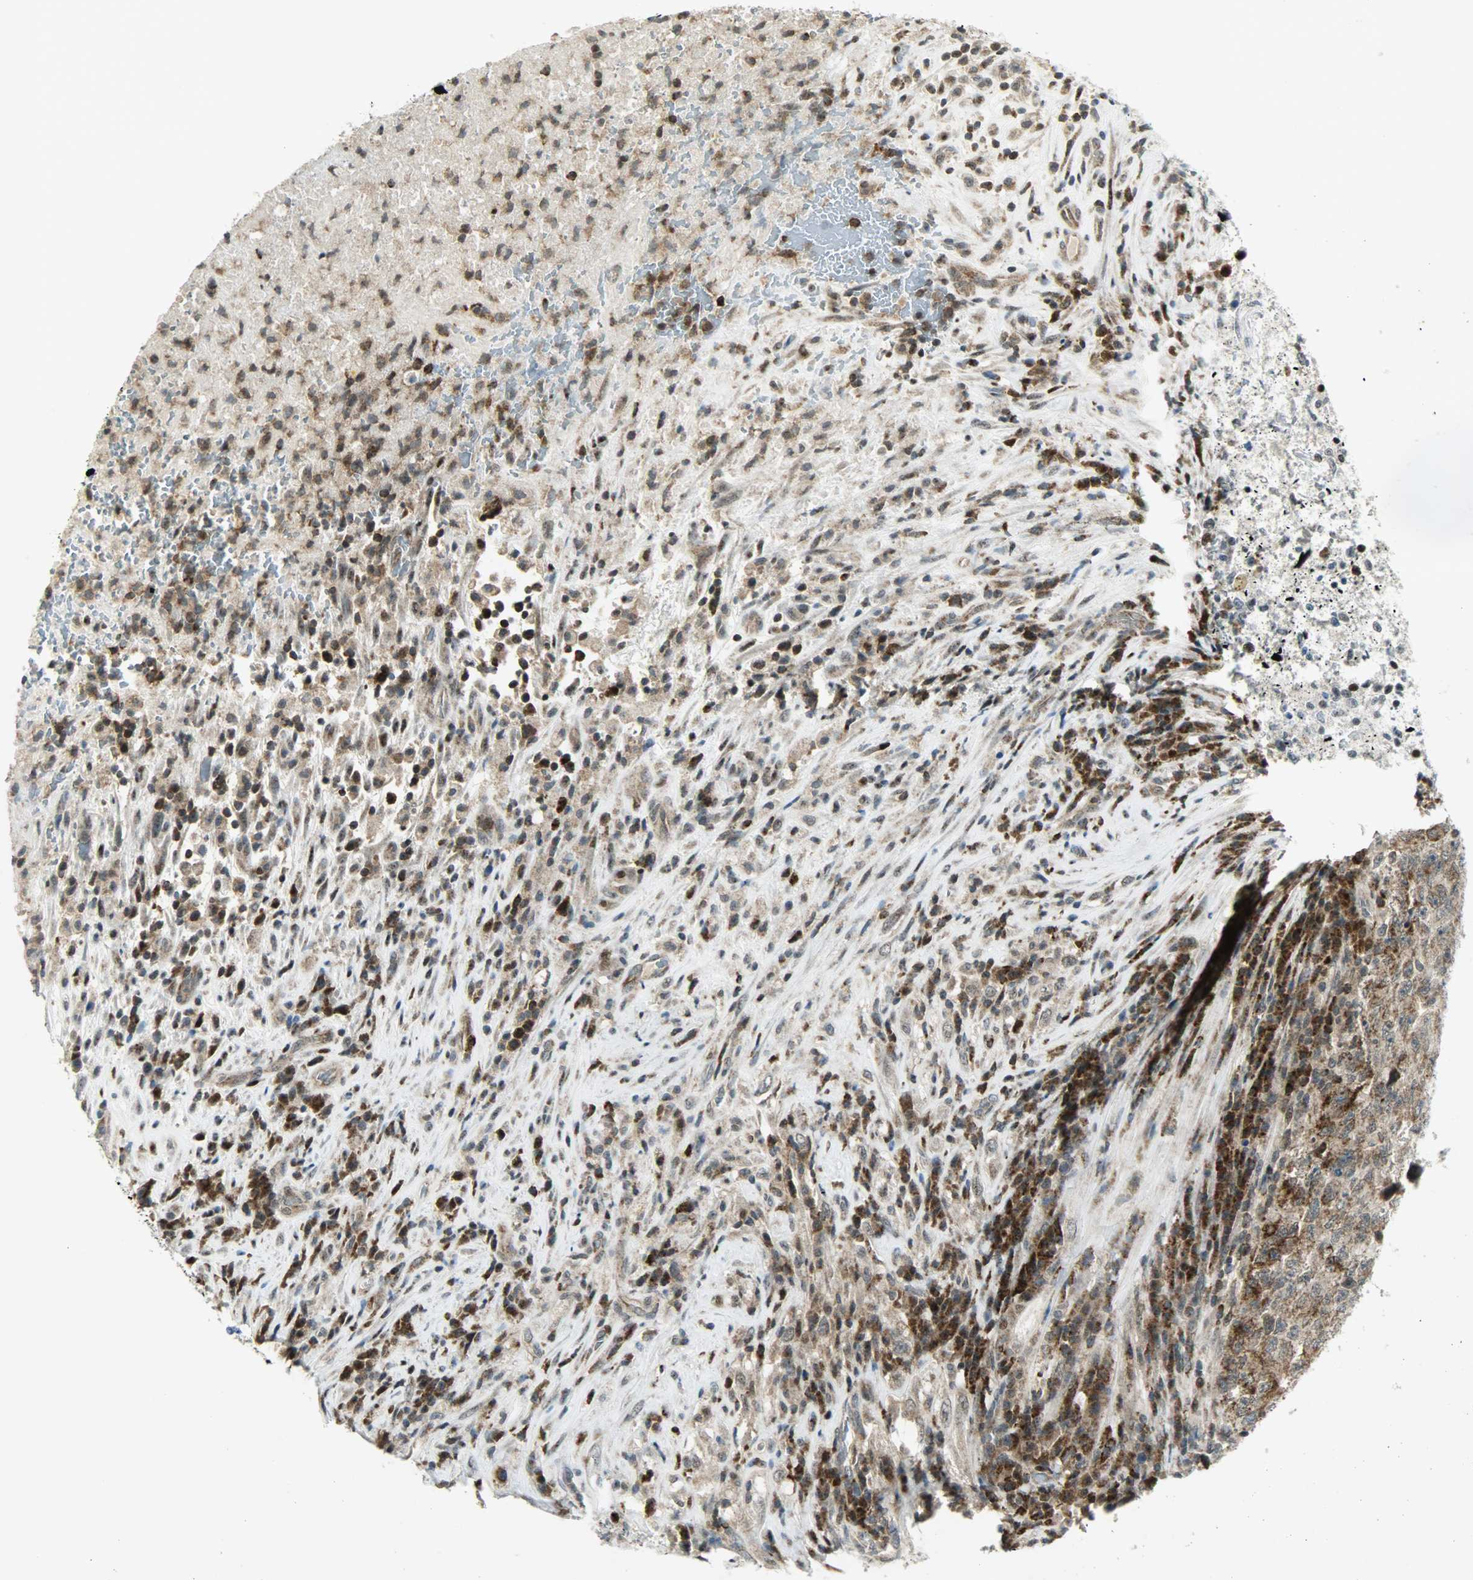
{"staining": {"intensity": "moderate", "quantity": ">75%", "location": "cytoplasmic/membranous,nuclear"}, "tissue": "testis cancer", "cell_type": "Tumor cells", "image_type": "cancer", "snomed": [{"axis": "morphology", "description": "Necrosis, NOS"}, {"axis": "morphology", "description": "Carcinoma, Embryonal, NOS"}, {"axis": "topography", "description": "Testis"}], "caption": "The micrograph reveals a brown stain indicating the presence of a protein in the cytoplasmic/membranous and nuclear of tumor cells in testis embryonal carcinoma.", "gene": "IL15", "patient": {"sex": "male", "age": 19}}